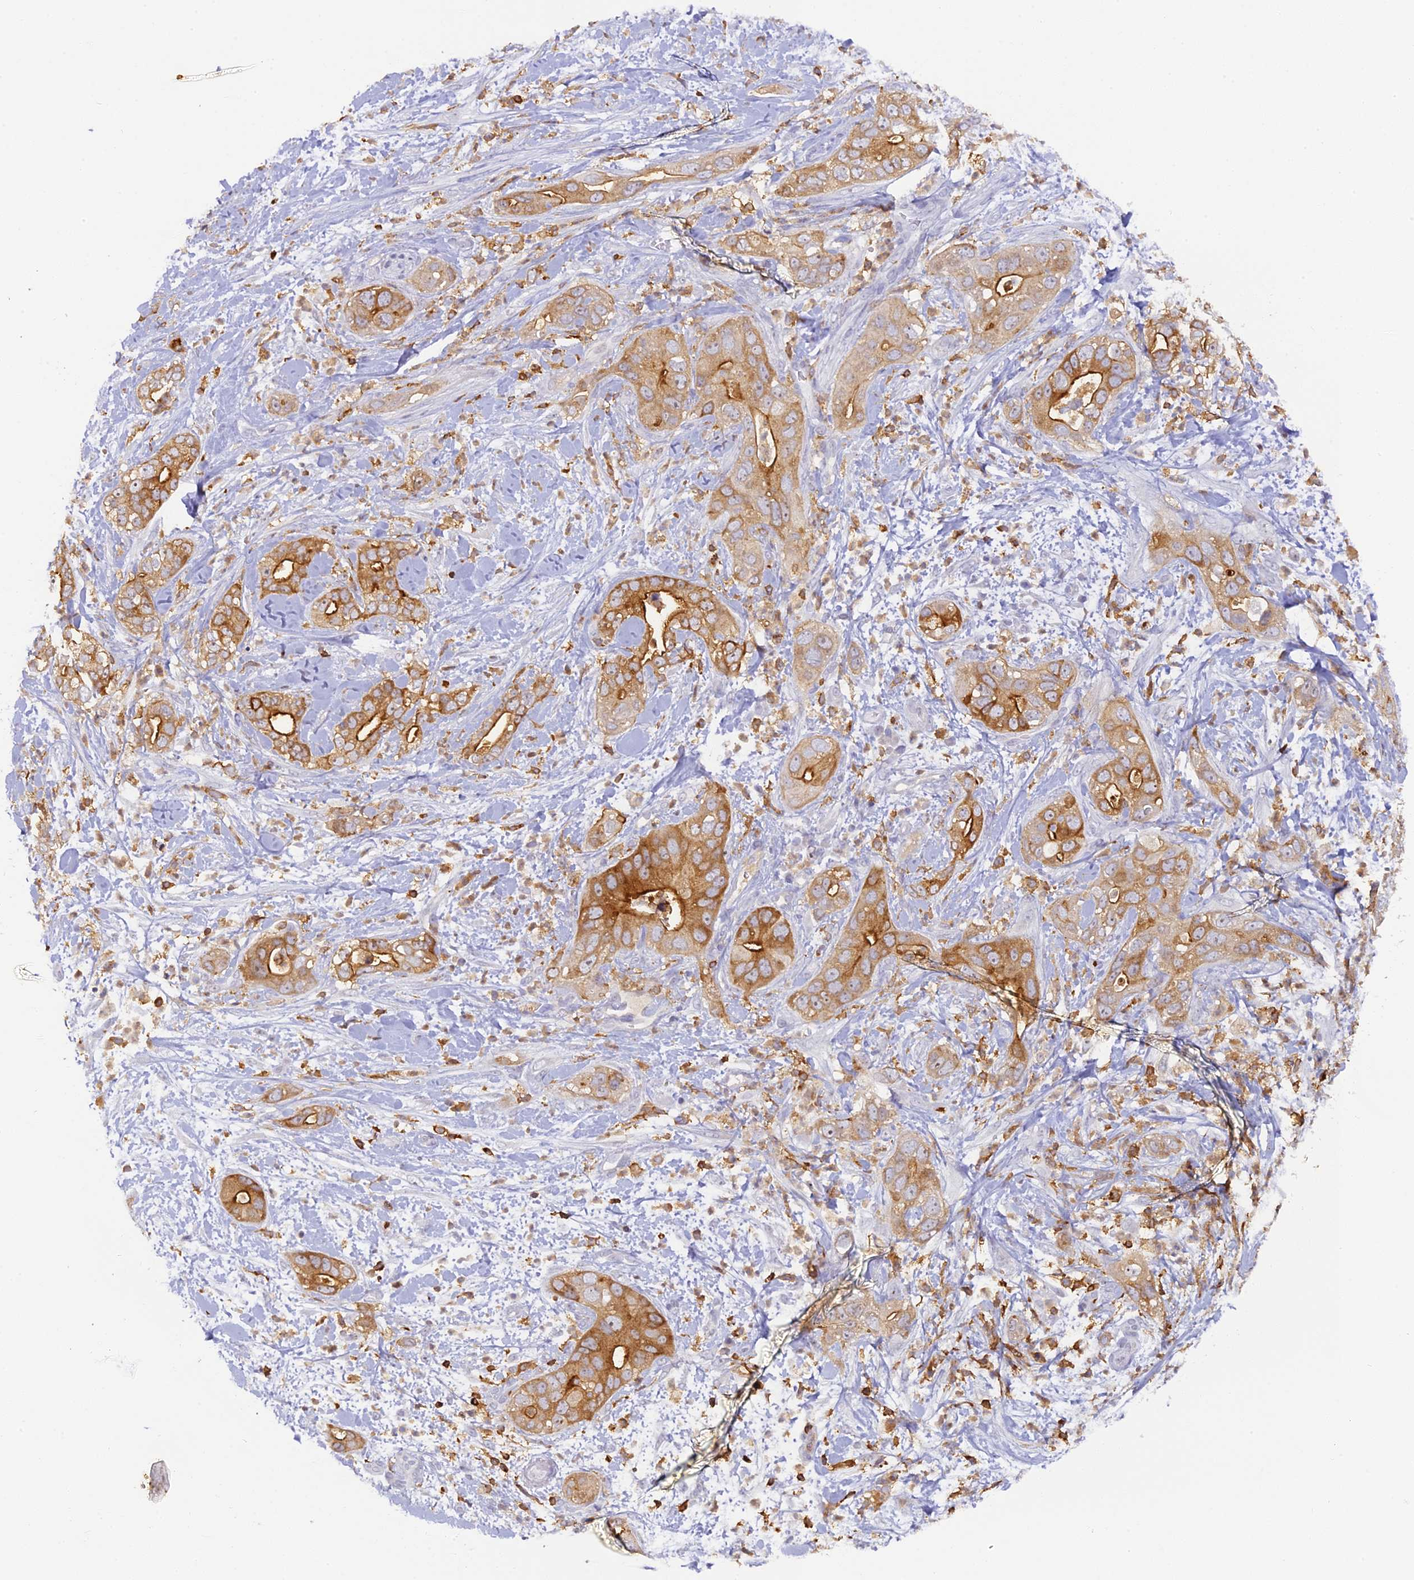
{"staining": {"intensity": "moderate", "quantity": ">75%", "location": "cytoplasmic/membranous"}, "tissue": "pancreatic cancer", "cell_type": "Tumor cells", "image_type": "cancer", "snomed": [{"axis": "morphology", "description": "Adenocarcinoma, NOS"}, {"axis": "topography", "description": "Pancreas"}], "caption": "The image displays immunohistochemical staining of pancreatic cancer (adenocarcinoma). There is moderate cytoplasmic/membranous expression is seen in about >75% of tumor cells.", "gene": "FYB1", "patient": {"sex": "female", "age": 78}}